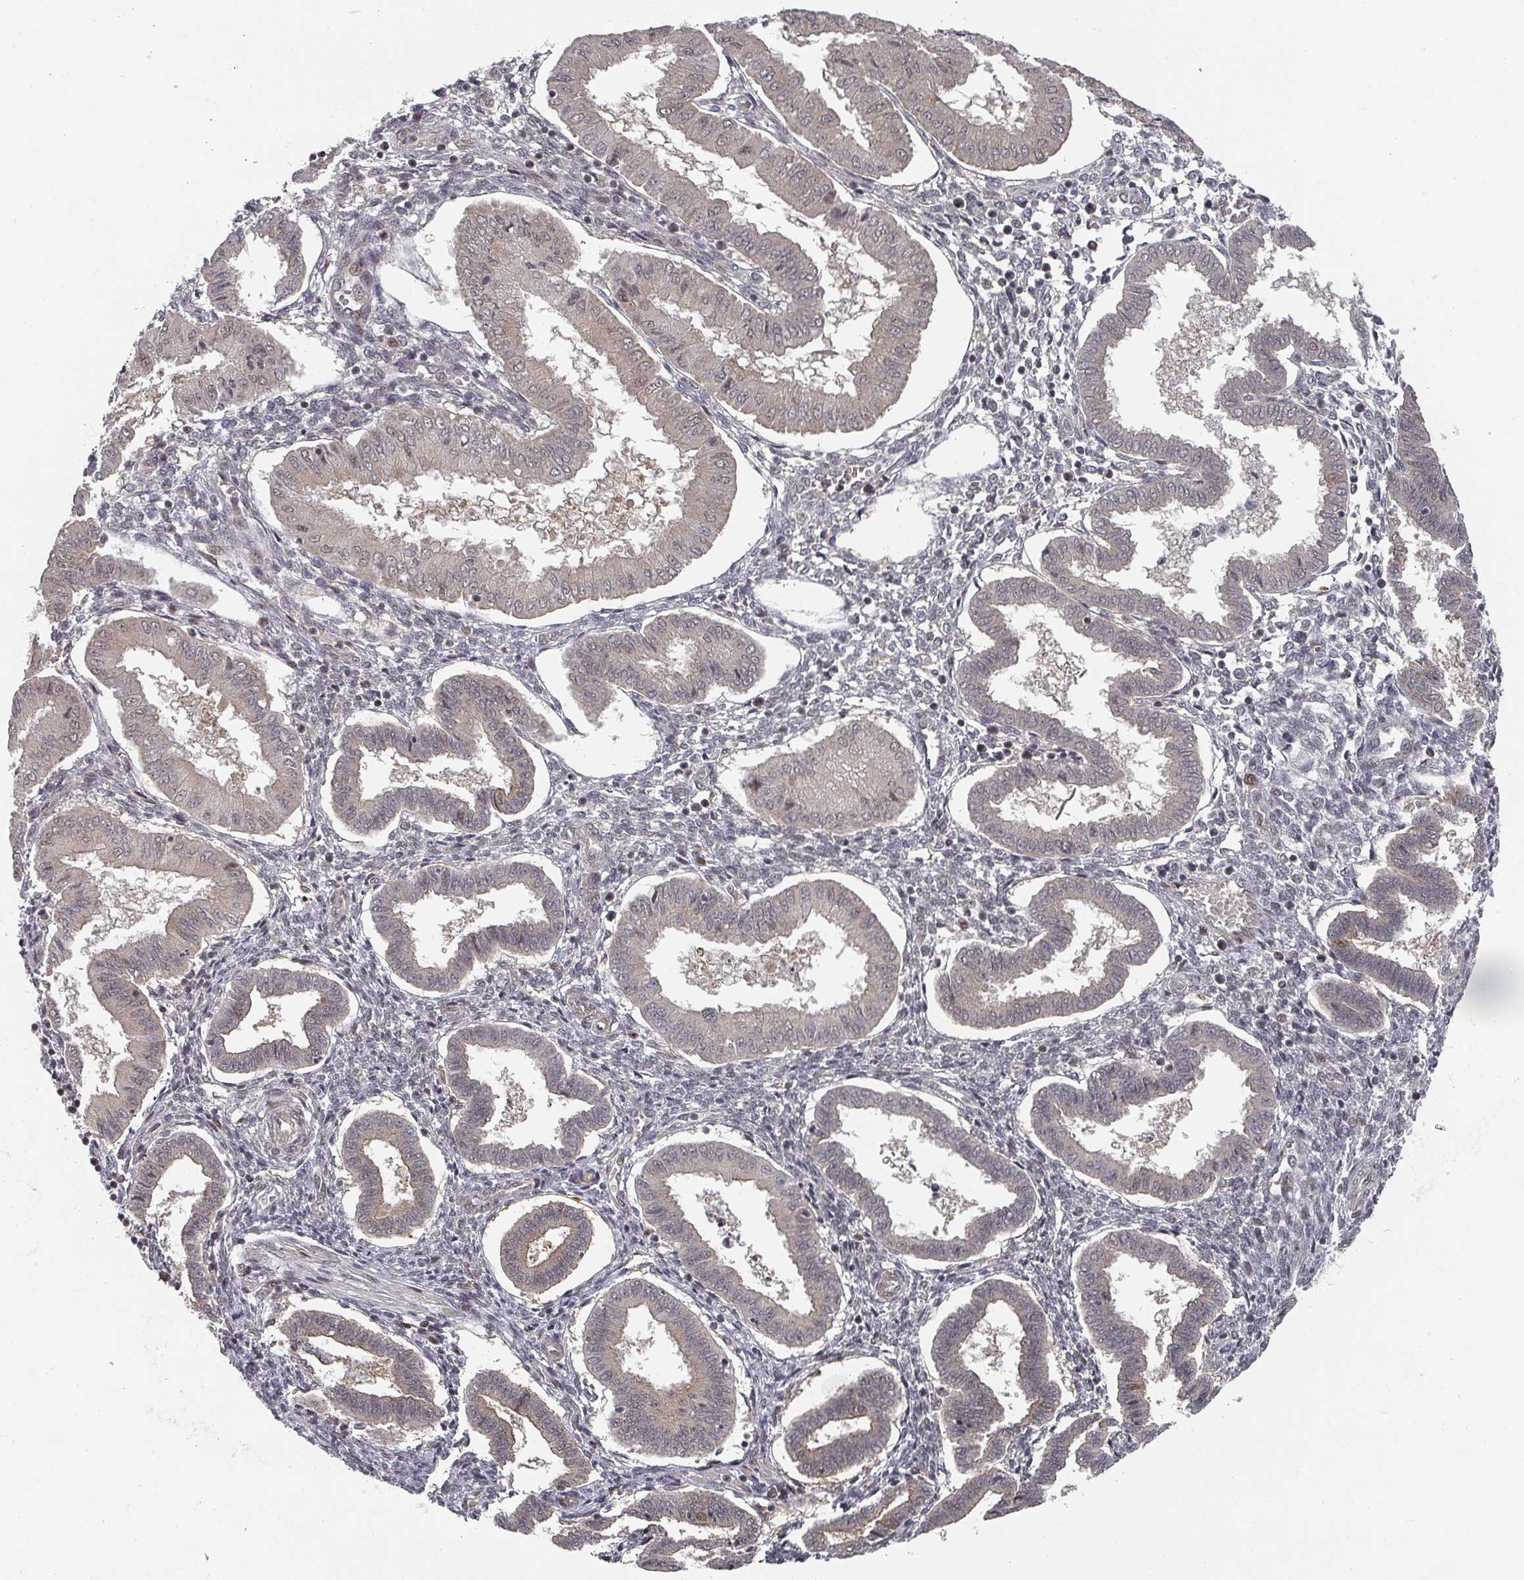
{"staining": {"intensity": "negative", "quantity": "none", "location": "none"}, "tissue": "endometrium", "cell_type": "Cells in endometrial stroma", "image_type": "normal", "snomed": [{"axis": "morphology", "description": "Normal tissue, NOS"}, {"axis": "topography", "description": "Endometrium"}], "caption": "Immunohistochemistry (IHC) image of normal endometrium stained for a protein (brown), which demonstrates no staining in cells in endometrial stroma. (DAB immunohistochemistry (IHC), high magnification).", "gene": "KIF1C", "patient": {"sex": "female", "age": 24}}